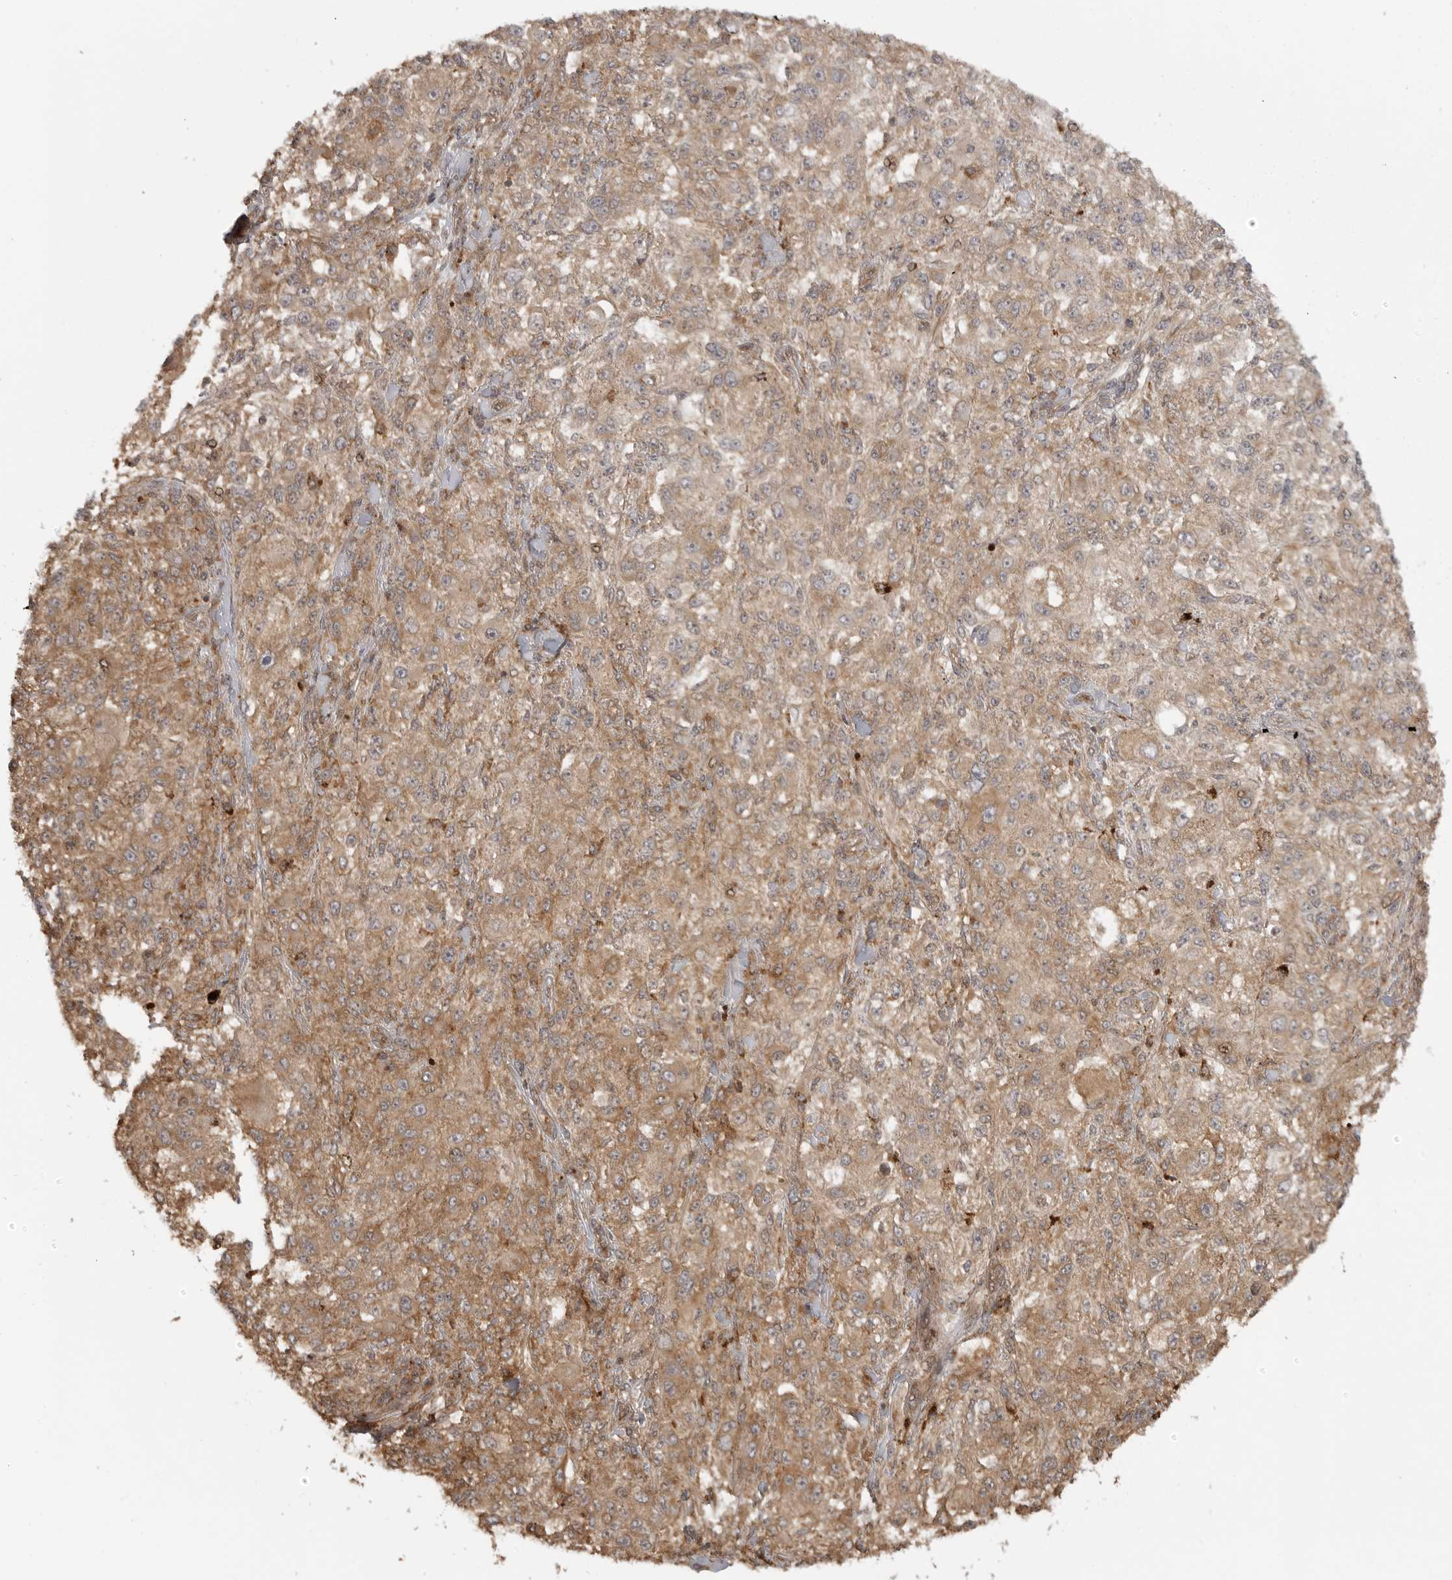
{"staining": {"intensity": "moderate", "quantity": ">75%", "location": "cytoplasmic/membranous"}, "tissue": "melanoma", "cell_type": "Tumor cells", "image_type": "cancer", "snomed": [{"axis": "morphology", "description": "Necrosis, NOS"}, {"axis": "morphology", "description": "Malignant melanoma, NOS"}, {"axis": "topography", "description": "Skin"}], "caption": "The micrograph reveals staining of melanoma, revealing moderate cytoplasmic/membranous protein expression (brown color) within tumor cells. The staining was performed using DAB (3,3'-diaminobenzidine), with brown indicating positive protein expression. Nuclei are stained blue with hematoxylin.", "gene": "FAT3", "patient": {"sex": "female", "age": 87}}